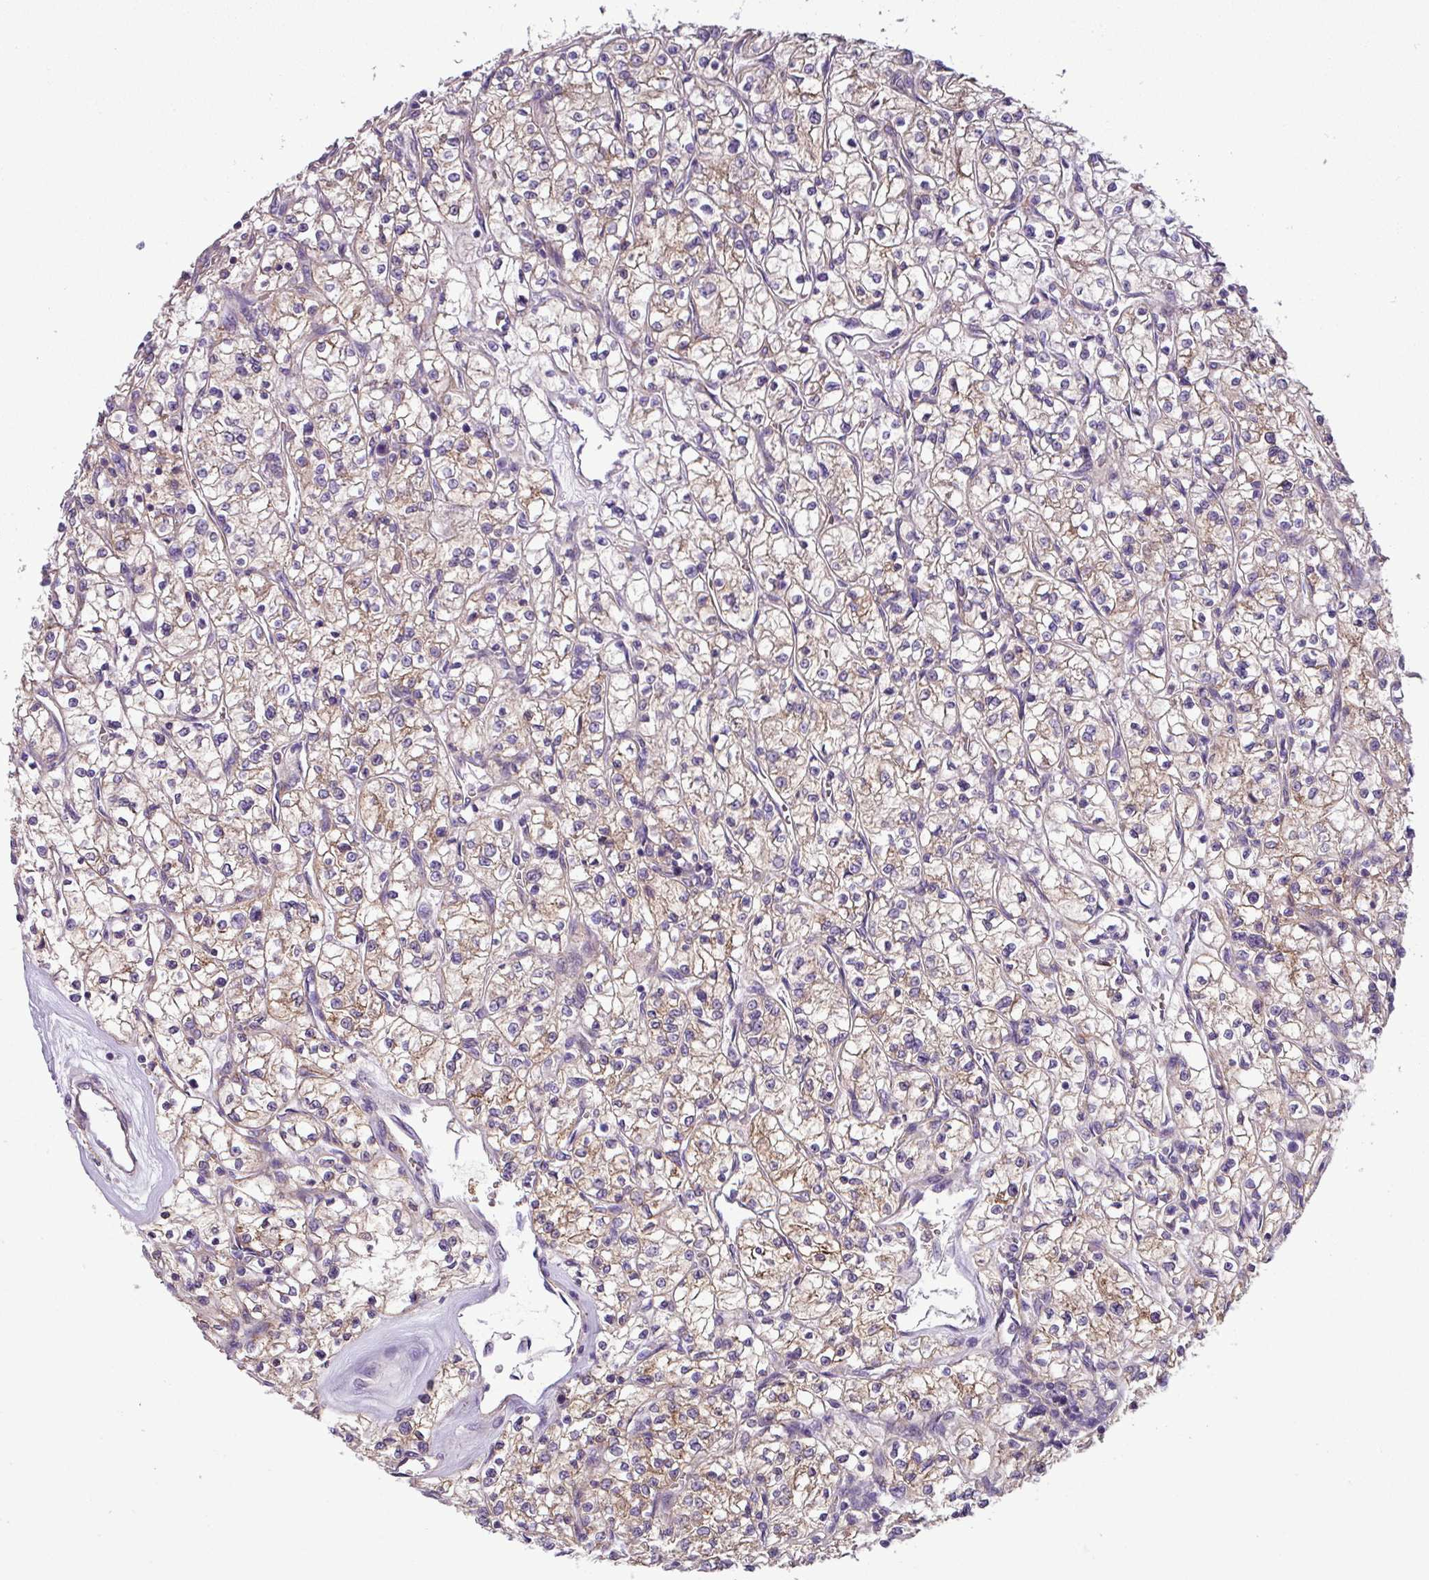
{"staining": {"intensity": "weak", "quantity": "25%-75%", "location": "cytoplasmic/membranous"}, "tissue": "renal cancer", "cell_type": "Tumor cells", "image_type": "cancer", "snomed": [{"axis": "morphology", "description": "Adenocarcinoma, NOS"}, {"axis": "topography", "description": "Kidney"}], "caption": "An image of human renal cancer (adenocarcinoma) stained for a protein displays weak cytoplasmic/membranous brown staining in tumor cells.", "gene": "SLC23A2", "patient": {"sex": "female", "age": 64}}